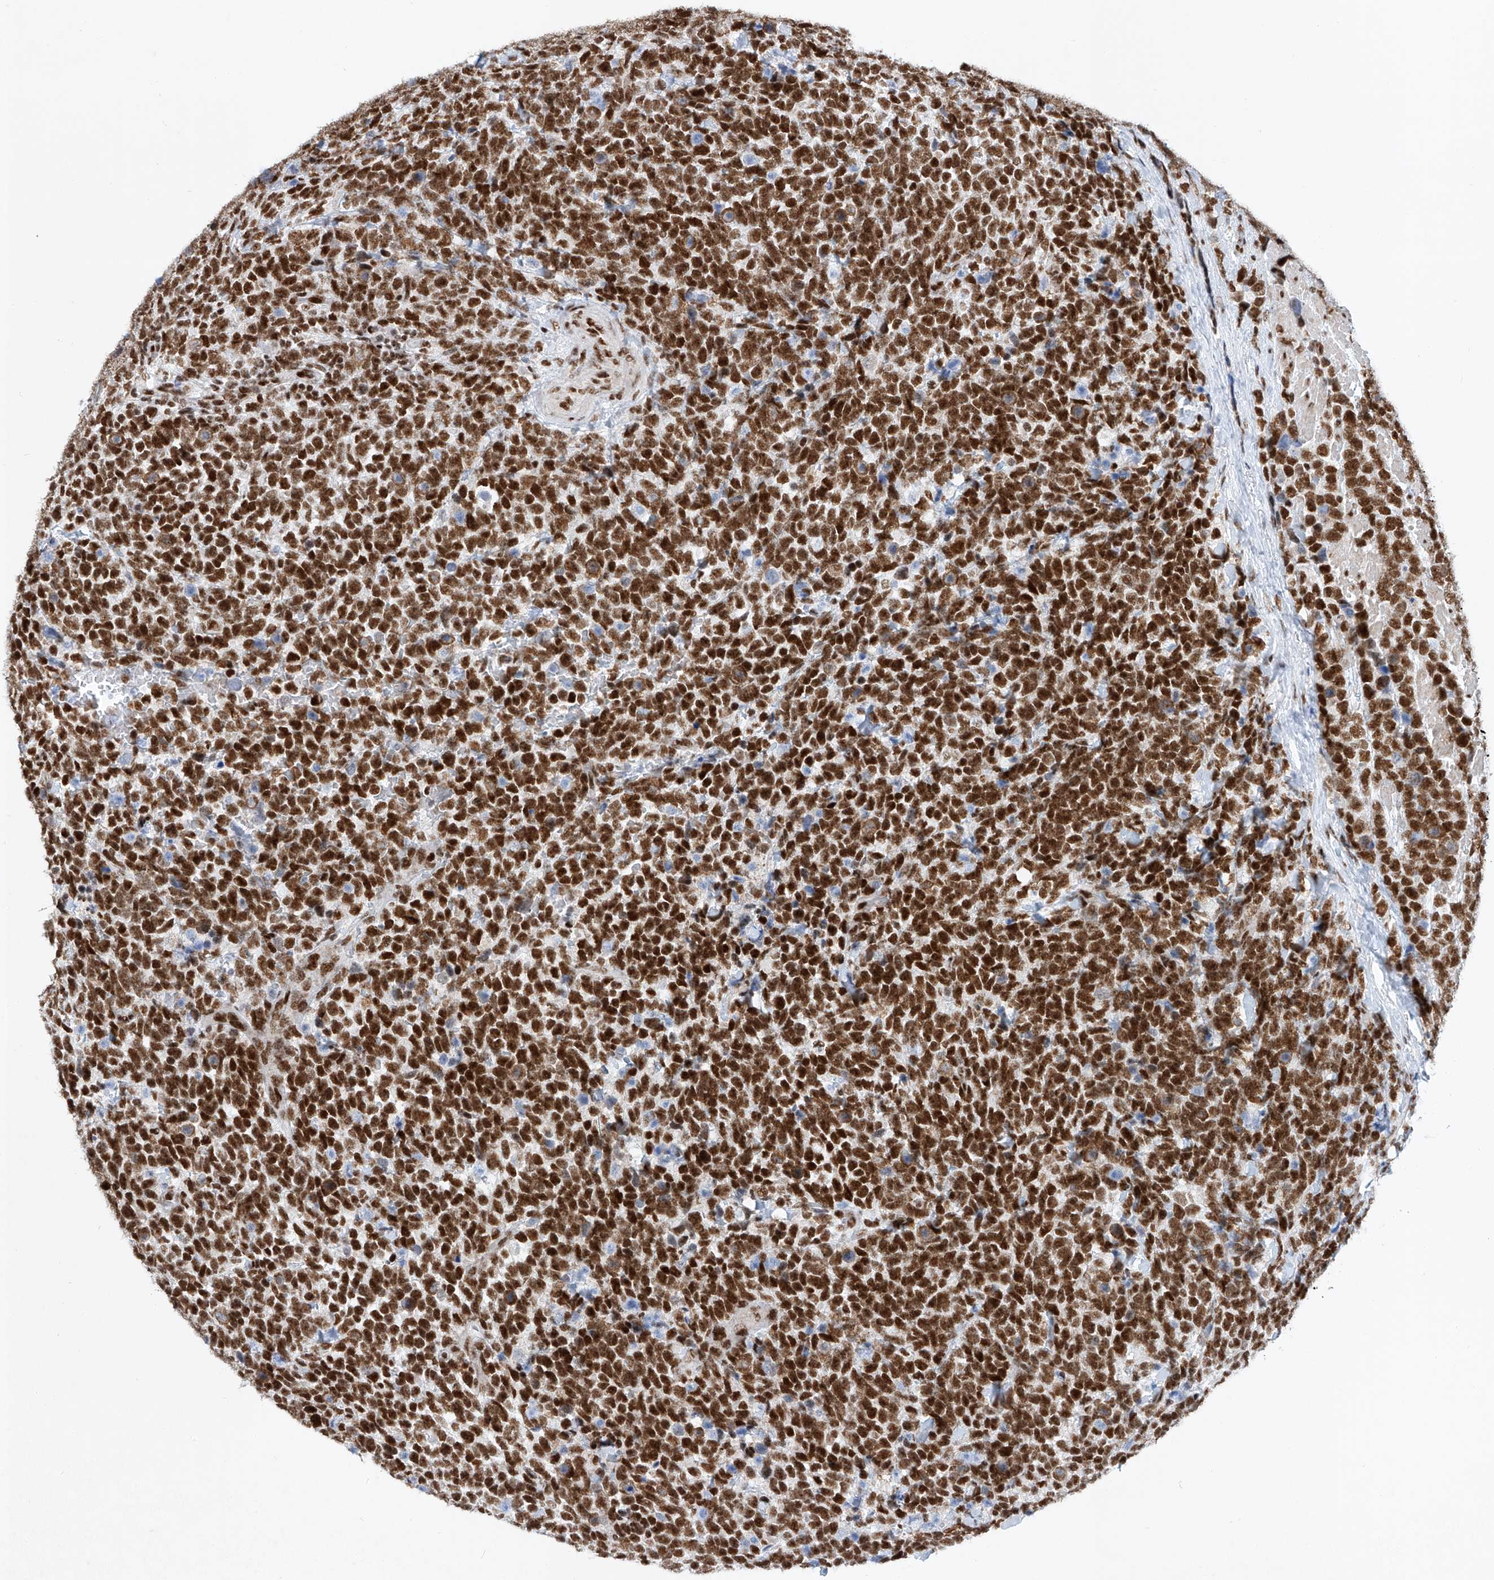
{"staining": {"intensity": "strong", "quantity": ">75%", "location": "nuclear"}, "tissue": "urothelial cancer", "cell_type": "Tumor cells", "image_type": "cancer", "snomed": [{"axis": "morphology", "description": "Urothelial carcinoma, High grade"}, {"axis": "topography", "description": "Urinary bladder"}], "caption": "DAB immunohistochemical staining of human urothelial cancer demonstrates strong nuclear protein expression in about >75% of tumor cells.", "gene": "TAF4", "patient": {"sex": "female", "age": 82}}